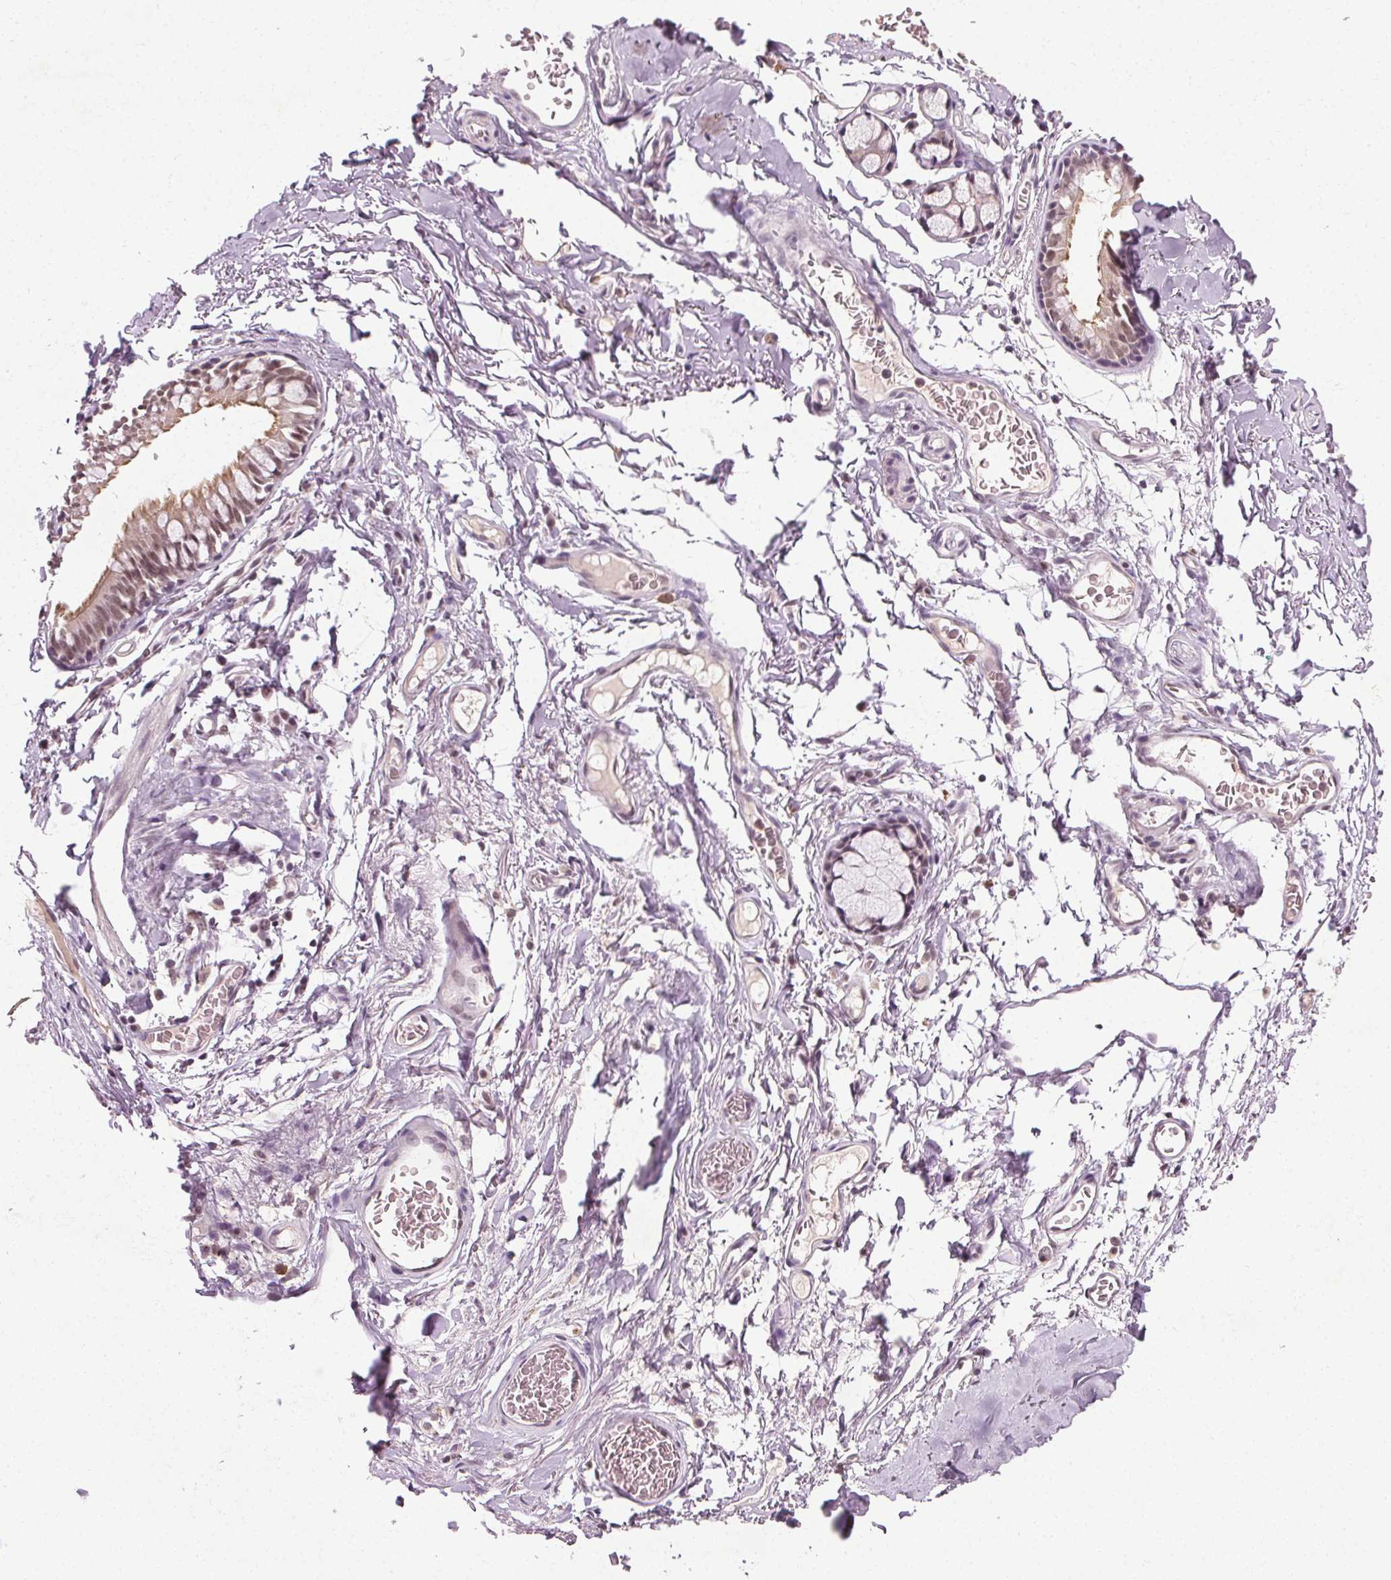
{"staining": {"intensity": "moderate", "quantity": "<25%", "location": "nuclear"}, "tissue": "adipose tissue", "cell_type": "Adipocytes", "image_type": "normal", "snomed": [{"axis": "morphology", "description": "Normal tissue, NOS"}, {"axis": "topography", "description": "Cartilage tissue"}, {"axis": "topography", "description": "Bronchus"}, {"axis": "topography", "description": "Peripheral nerve tissue"}], "caption": "A low amount of moderate nuclear expression is seen in approximately <25% of adipocytes in unremarkable adipose tissue.", "gene": "MED6", "patient": {"sex": "male", "age": 67}}